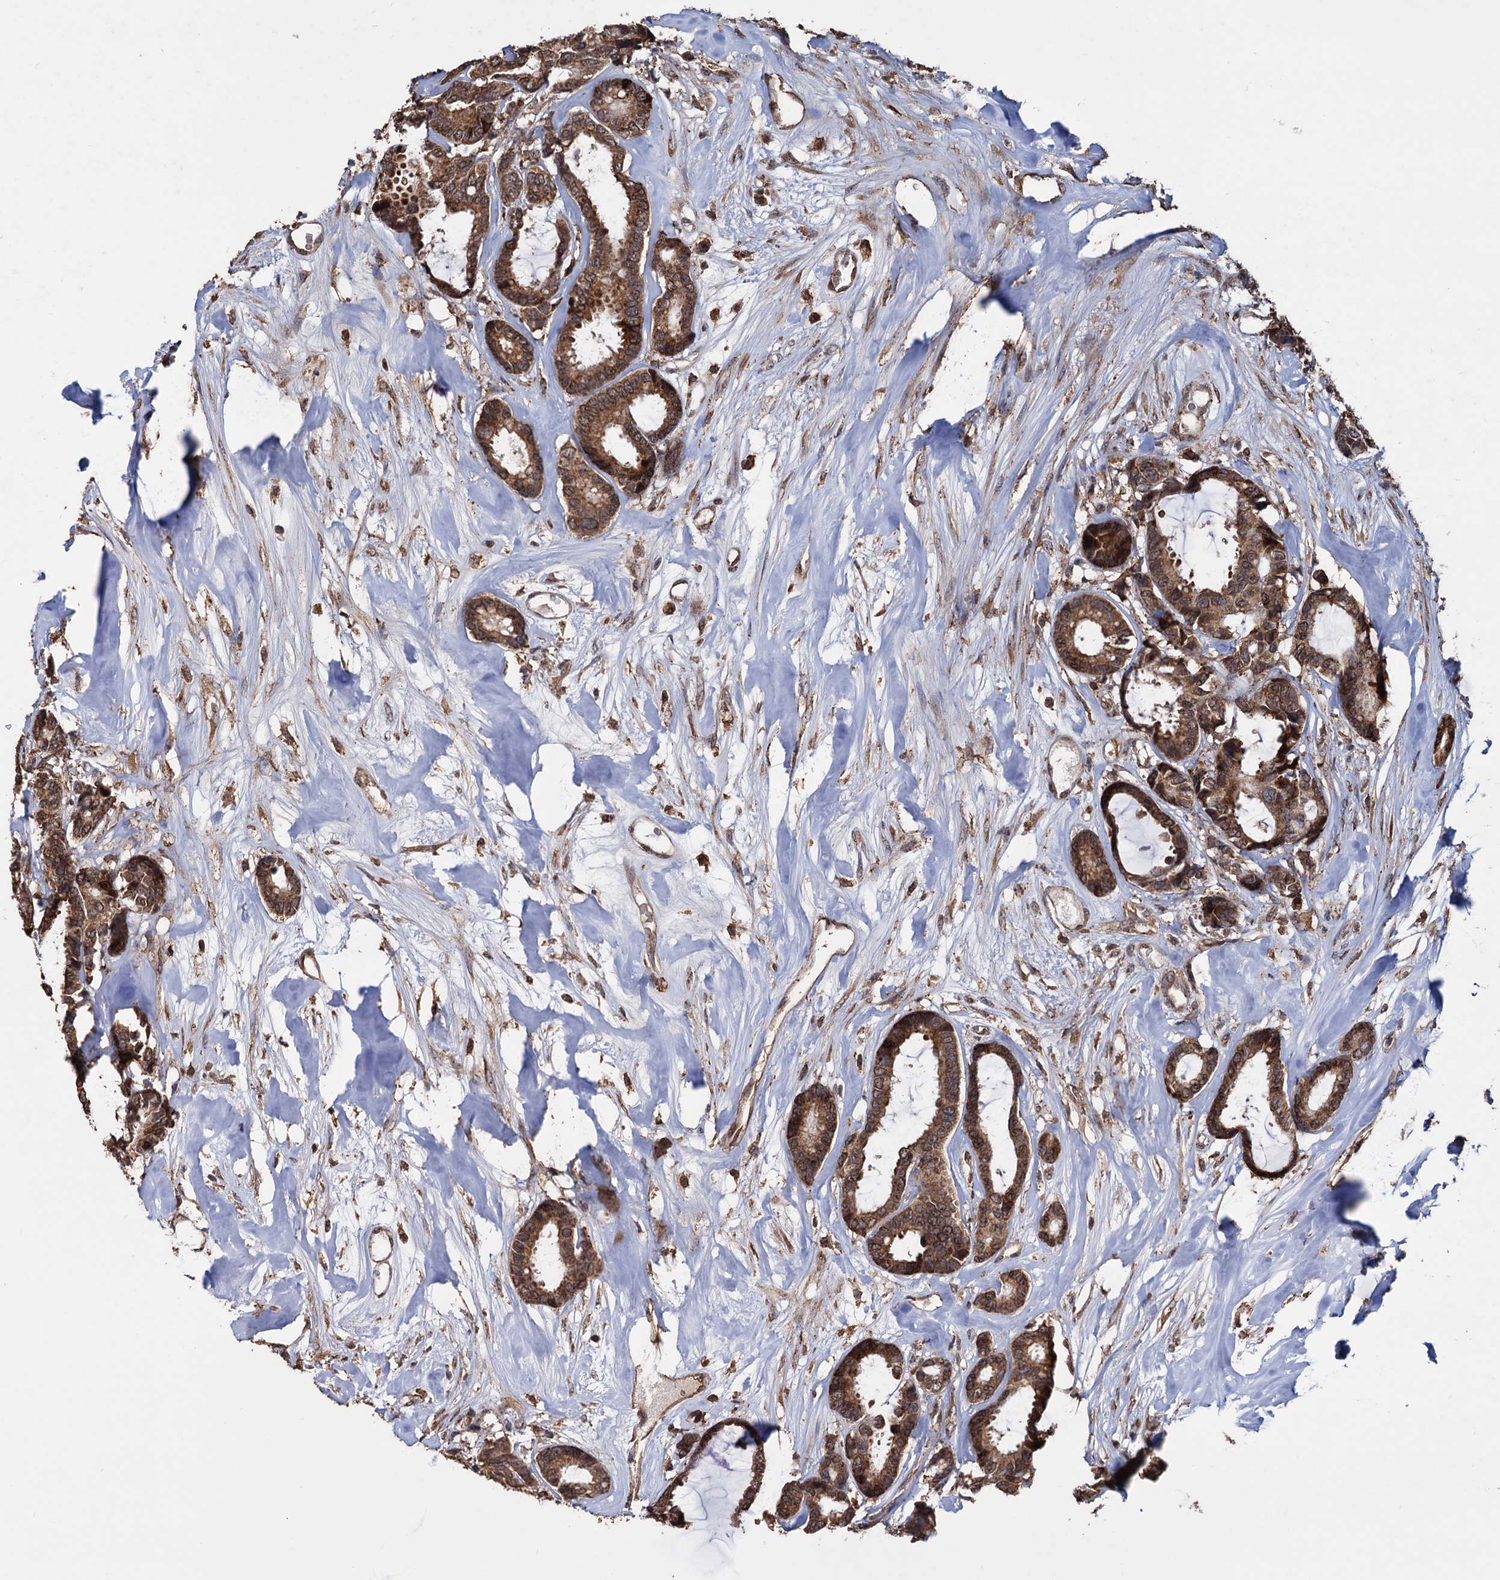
{"staining": {"intensity": "moderate", "quantity": ">75%", "location": "cytoplasmic/membranous,nuclear"}, "tissue": "breast cancer", "cell_type": "Tumor cells", "image_type": "cancer", "snomed": [{"axis": "morphology", "description": "Duct carcinoma"}, {"axis": "topography", "description": "Breast"}], "caption": "A brown stain labels moderate cytoplasmic/membranous and nuclear positivity of a protein in breast cancer tumor cells.", "gene": "TBC1D12", "patient": {"sex": "female", "age": 87}}